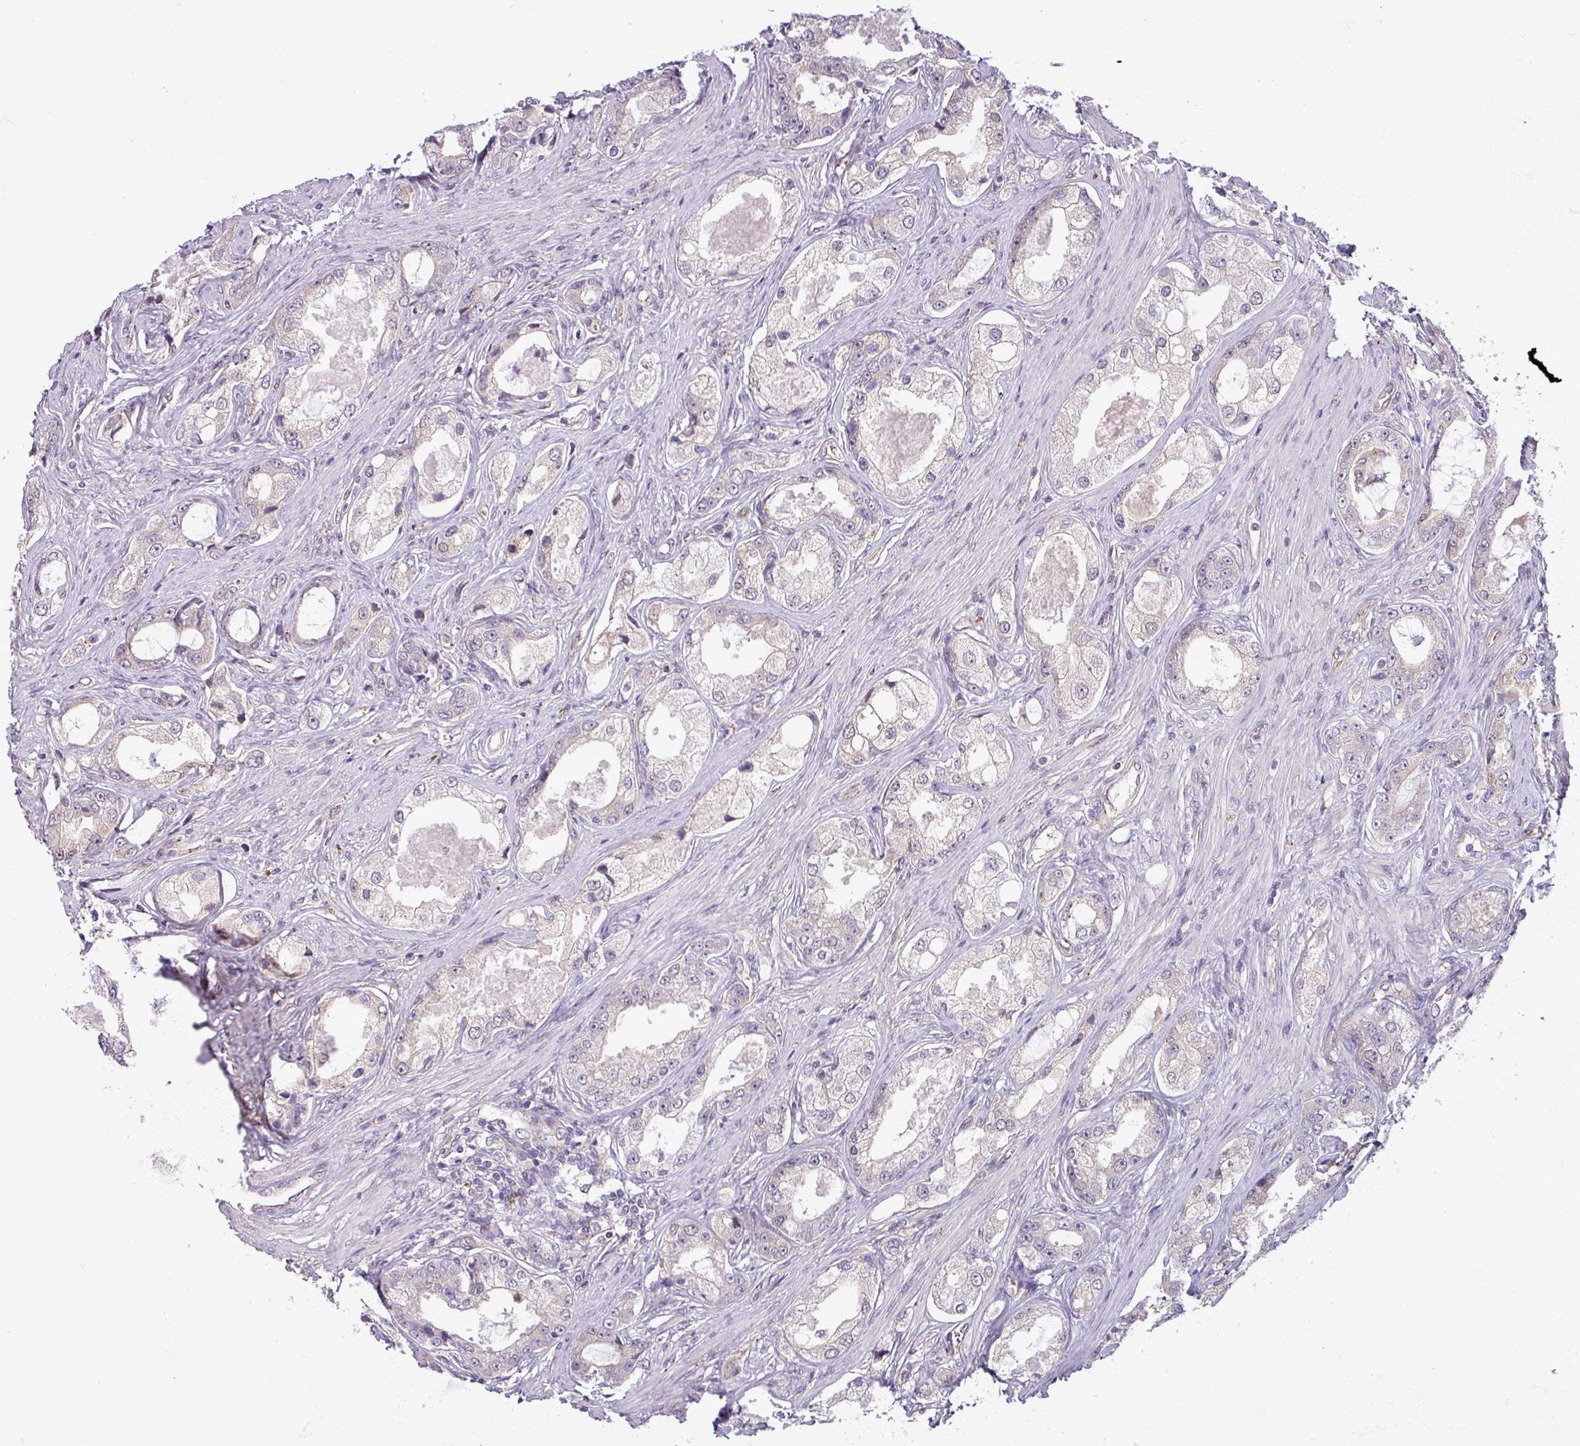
{"staining": {"intensity": "negative", "quantity": "none", "location": "none"}, "tissue": "prostate cancer", "cell_type": "Tumor cells", "image_type": "cancer", "snomed": [{"axis": "morphology", "description": "Adenocarcinoma, Low grade"}, {"axis": "topography", "description": "Prostate"}], "caption": "Low-grade adenocarcinoma (prostate) was stained to show a protein in brown. There is no significant expression in tumor cells.", "gene": "CCDC144A", "patient": {"sex": "male", "age": 68}}